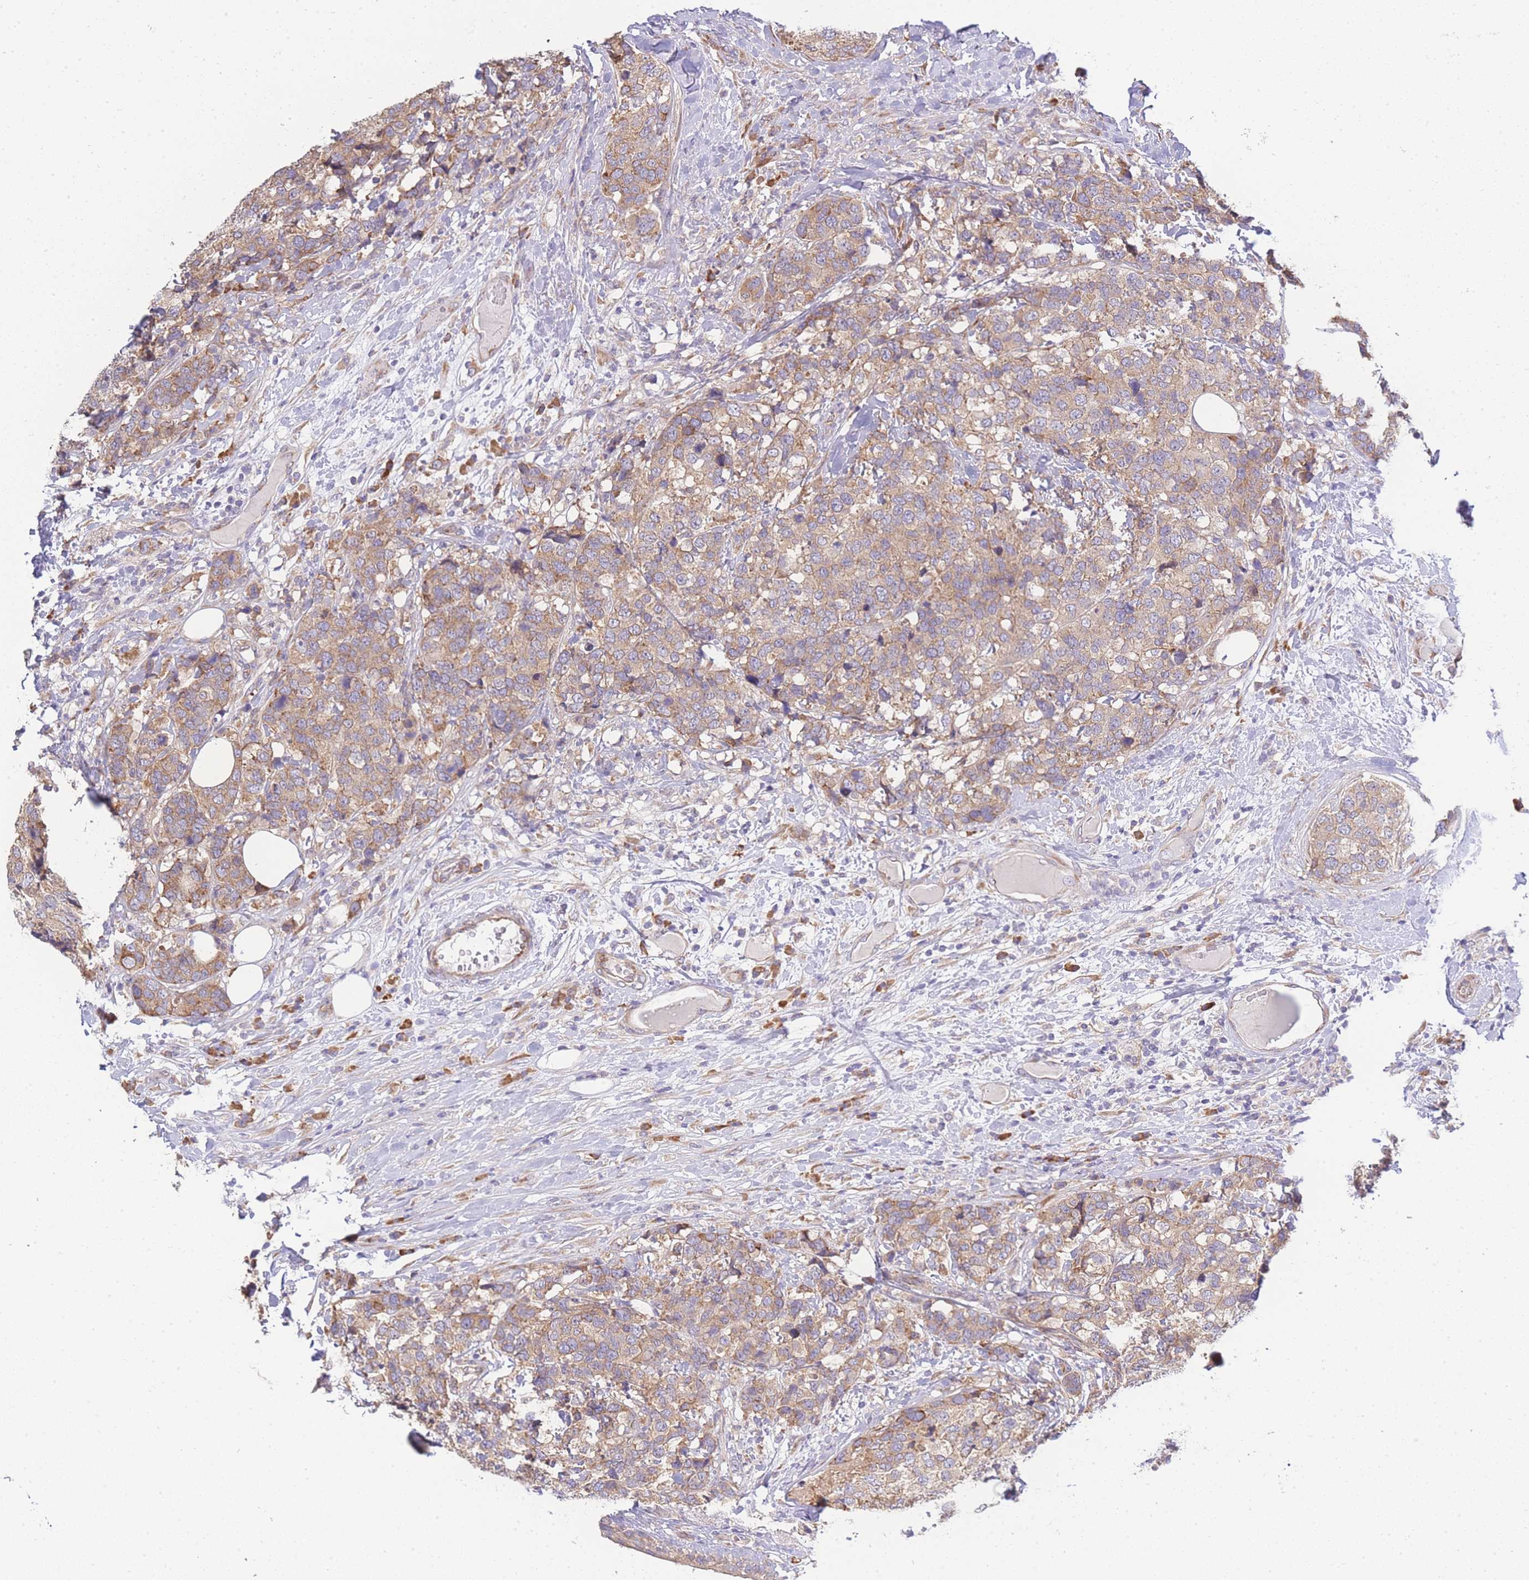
{"staining": {"intensity": "moderate", "quantity": ">75%", "location": "cytoplasmic/membranous"}, "tissue": "breast cancer", "cell_type": "Tumor cells", "image_type": "cancer", "snomed": [{"axis": "morphology", "description": "Lobular carcinoma"}, {"axis": "topography", "description": "Breast"}], "caption": "Brown immunohistochemical staining in human breast cancer demonstrates moderate cytoplasmic/membranous positivity in approximately >75% of tumor cells.", "gene": "BEX1", "patient": {"sex": "female", "age": 59}}